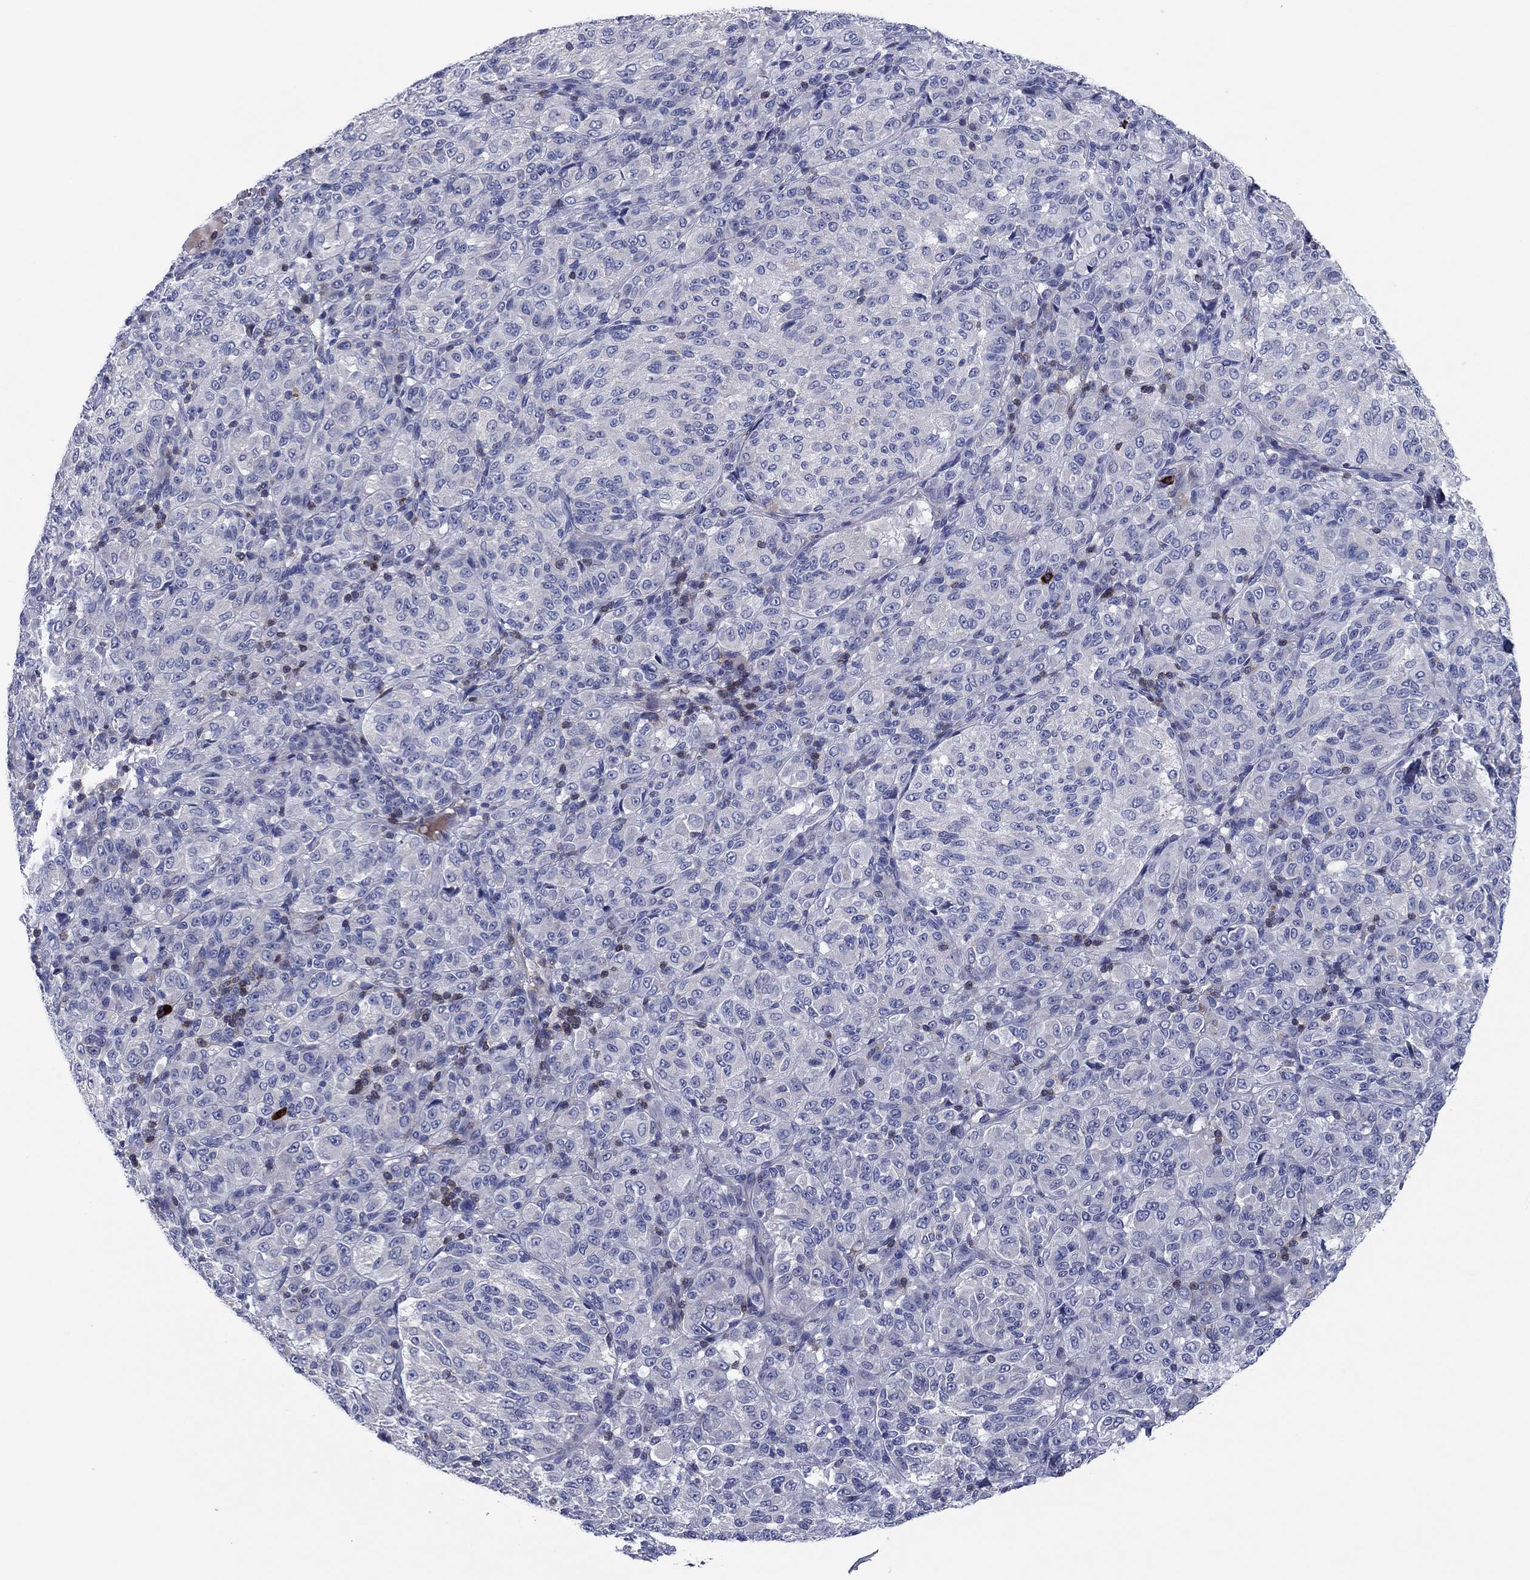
{"staining": {"intensity": "negative", "quantity": "none", "location": "none"}, "tissue": "melanoma", "cell_type": "Tumor cells", "image_type": "cancer", "snomed": [{"axis": "morphology", "description": "Malignant melanoma, Metastatic site"}, {"axis": "topography", "description": "Brain"}], "caption": "Malignant melanoma (metastatic site) was stained to show a protein in brown. There is no significant staining in tumor cells.", "gene": "PVR", "patient": {"sex": "female", "age": 56}}